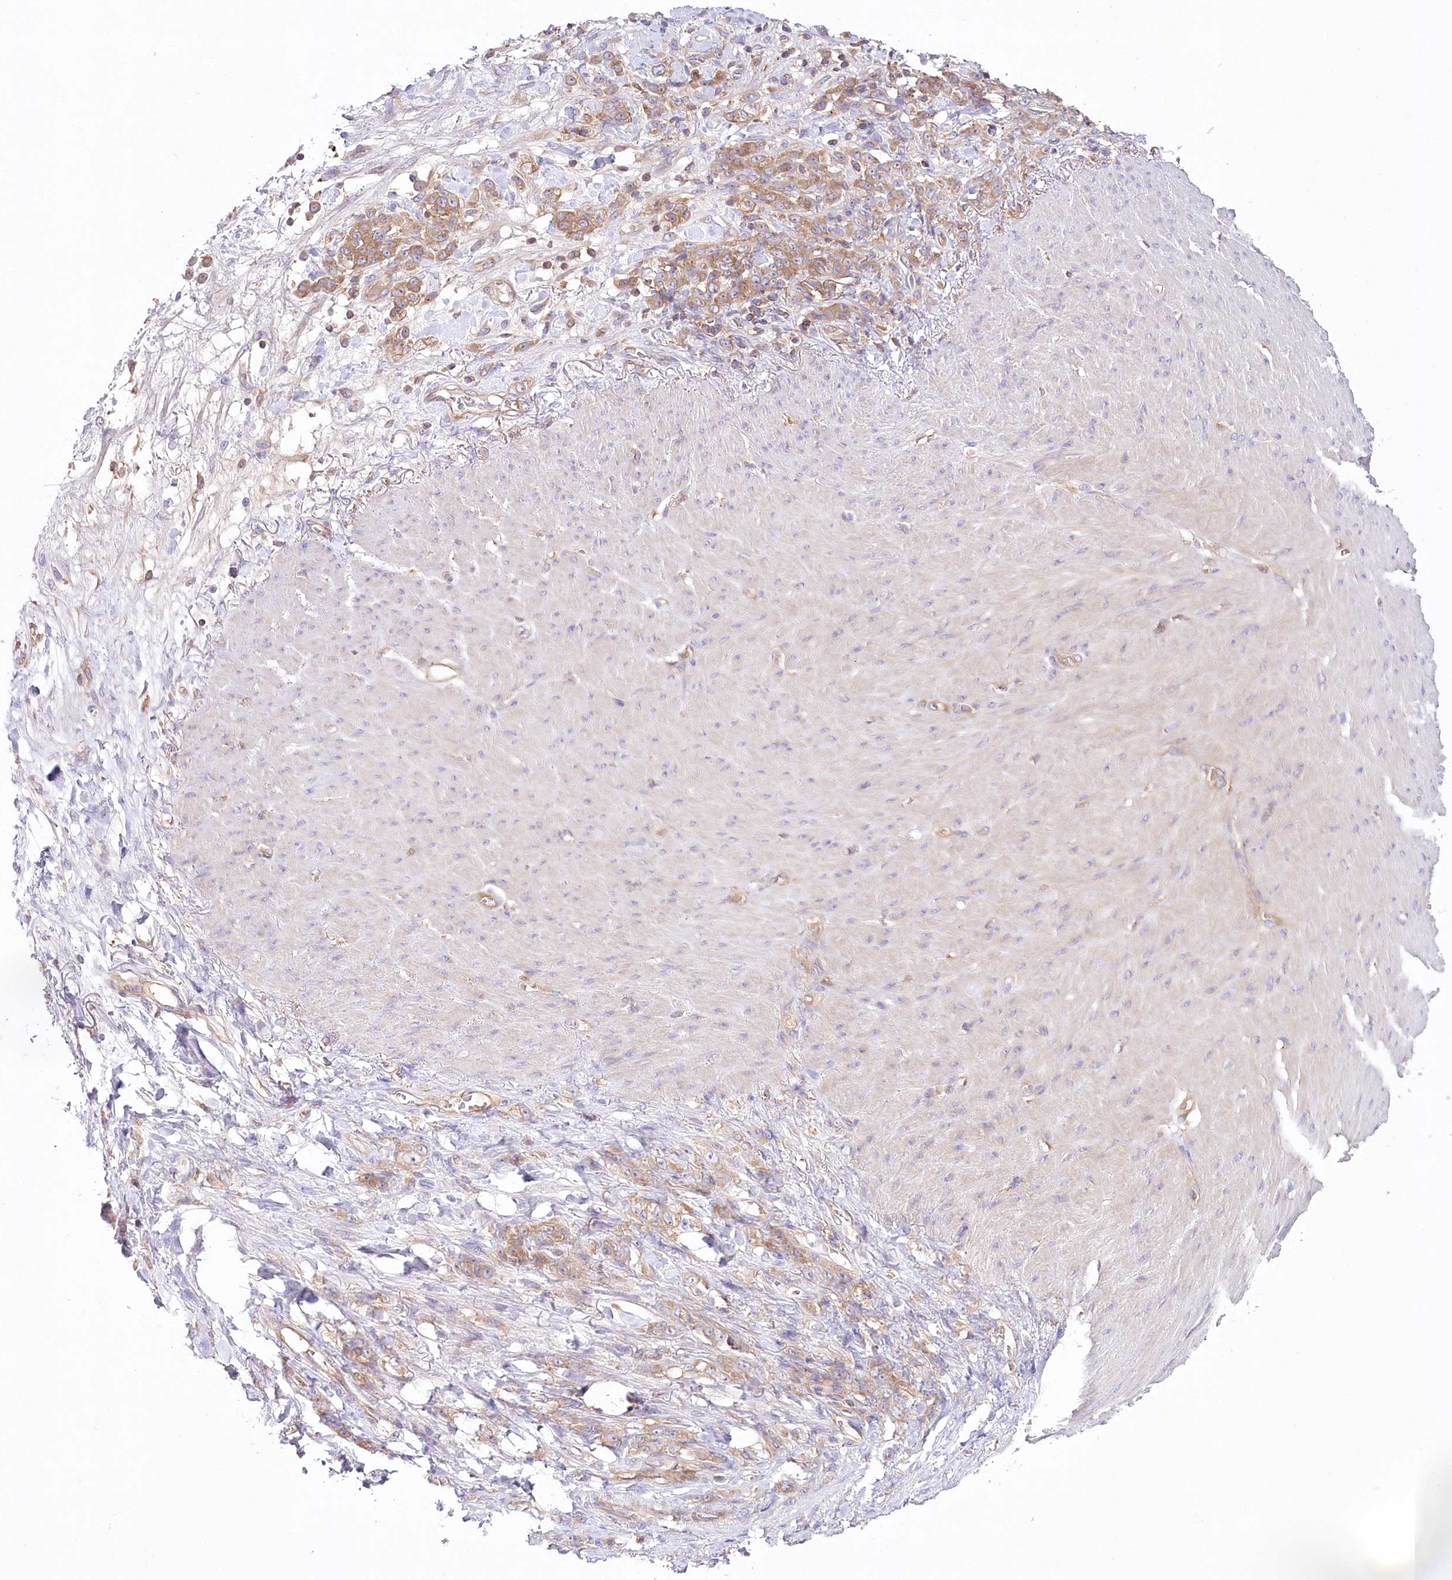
{"staining": {"intensity": "moderate", "quantity": ">75%", "location": "cytoplasmic/membranous"}, "tissue": "stomach cancer", "cell_type": "Tumor cells", "image_type": "cancer", "snomed": [{"axis": "morphology", "description": "Normal tissue, NOS"}, {"axis": "morphology", "description": "Adenocarcinoma, NOS"}, {"axis": "topography", "description": "Stomach"}], "caption": "Adenocarcinoma (stomach) stained with a brown dye demonstrates moderate cytoplasmic/membranous positive staining in approximately >75% of tumor cells.", "gene": "ABRAXAS2", "patient": {"sex": "male", "age": 82}}